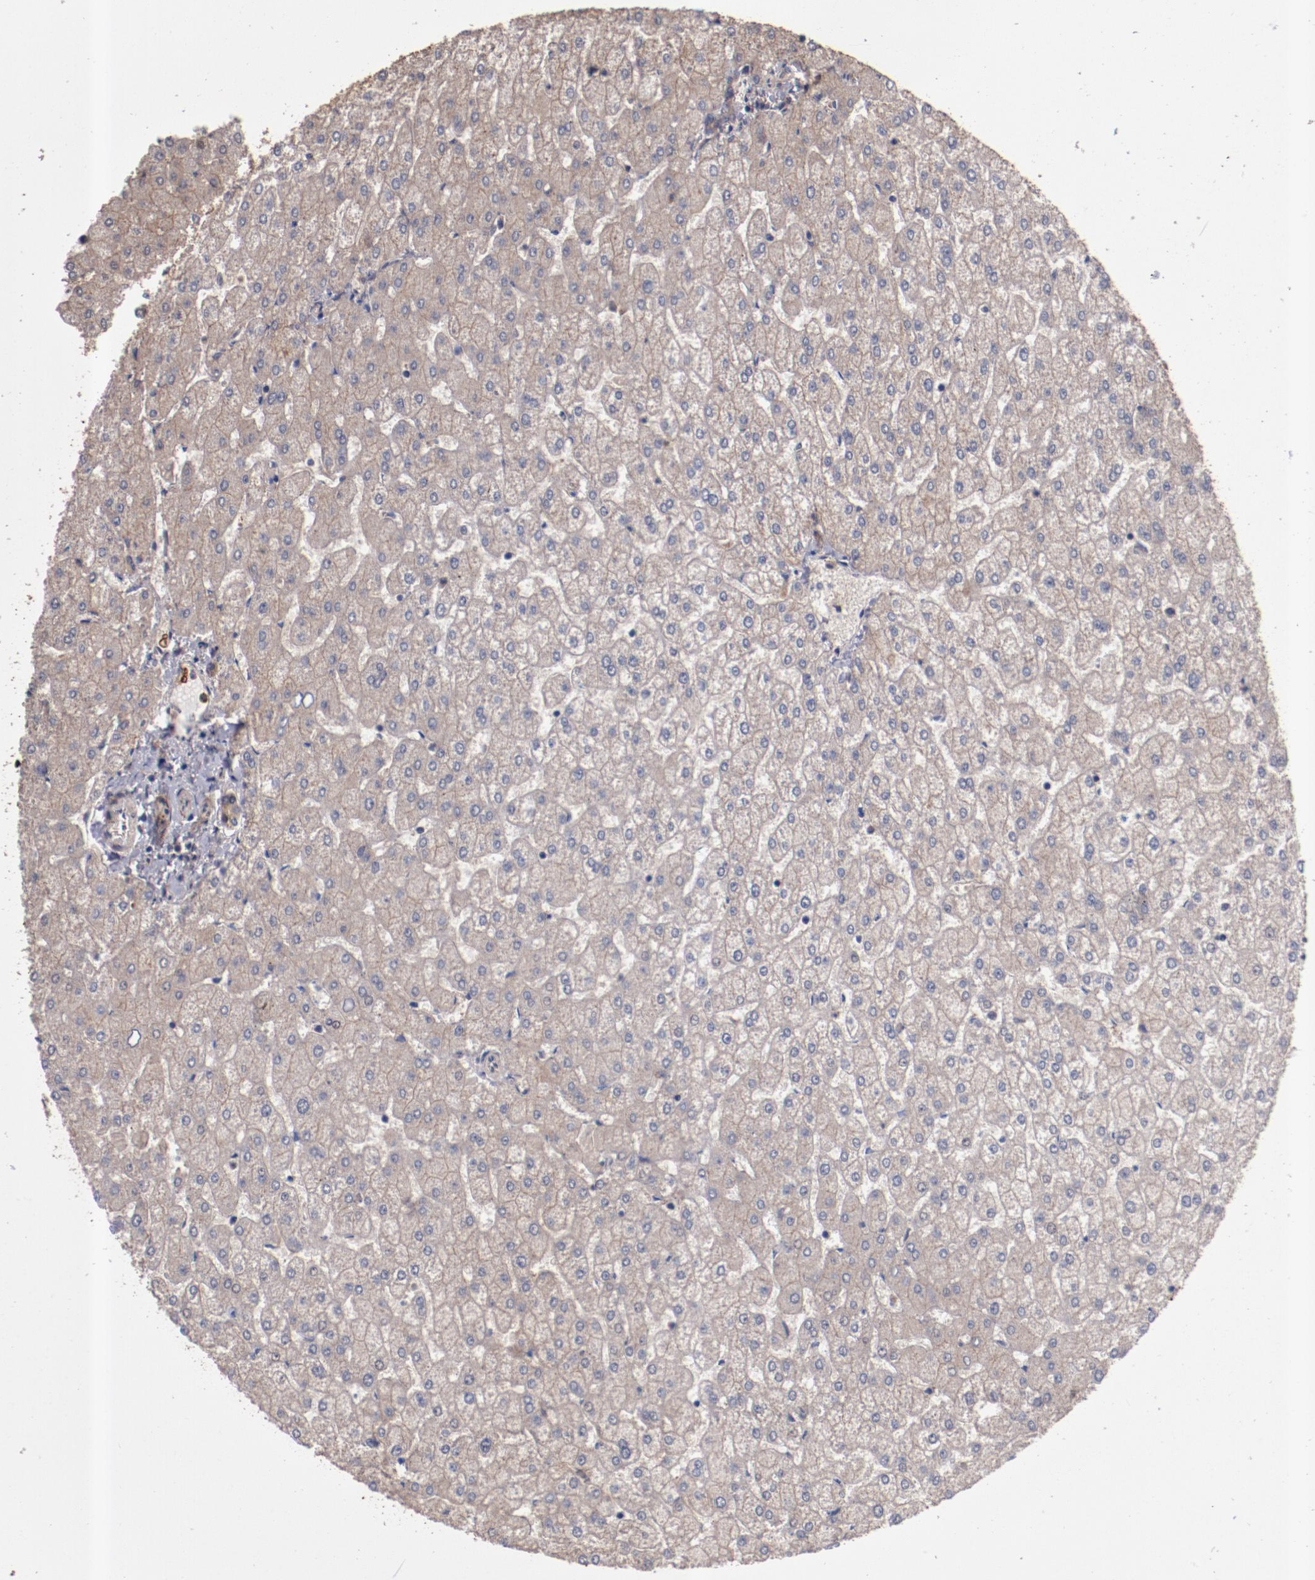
{"staining": {"intensity": "moderate", "quantity": ">75%", "location": "cytoplasmic/membranous"}, "tissue": "liver", "cell_type": "Cholangiocytes", "image_type": "normal", "snomed": [{"axis": "morphology", "description": "Normal tissue, NOS"}, {"axis": "topography", "description": "Liver"}], "caption": "Immunohistochemistry (IHC) (DAB (3,3'-diaminobenzidine)) staining of unremarkable liver demonstrates moderate cytoplasmic/membranous protein staining in about >75% of cholangiocytes. Immunohistochemistry stains the protein of interest in brown and the nuclei are stained blue.", "gene": "DNAAF2", "patient": {"sex": "female", "age": 32}}